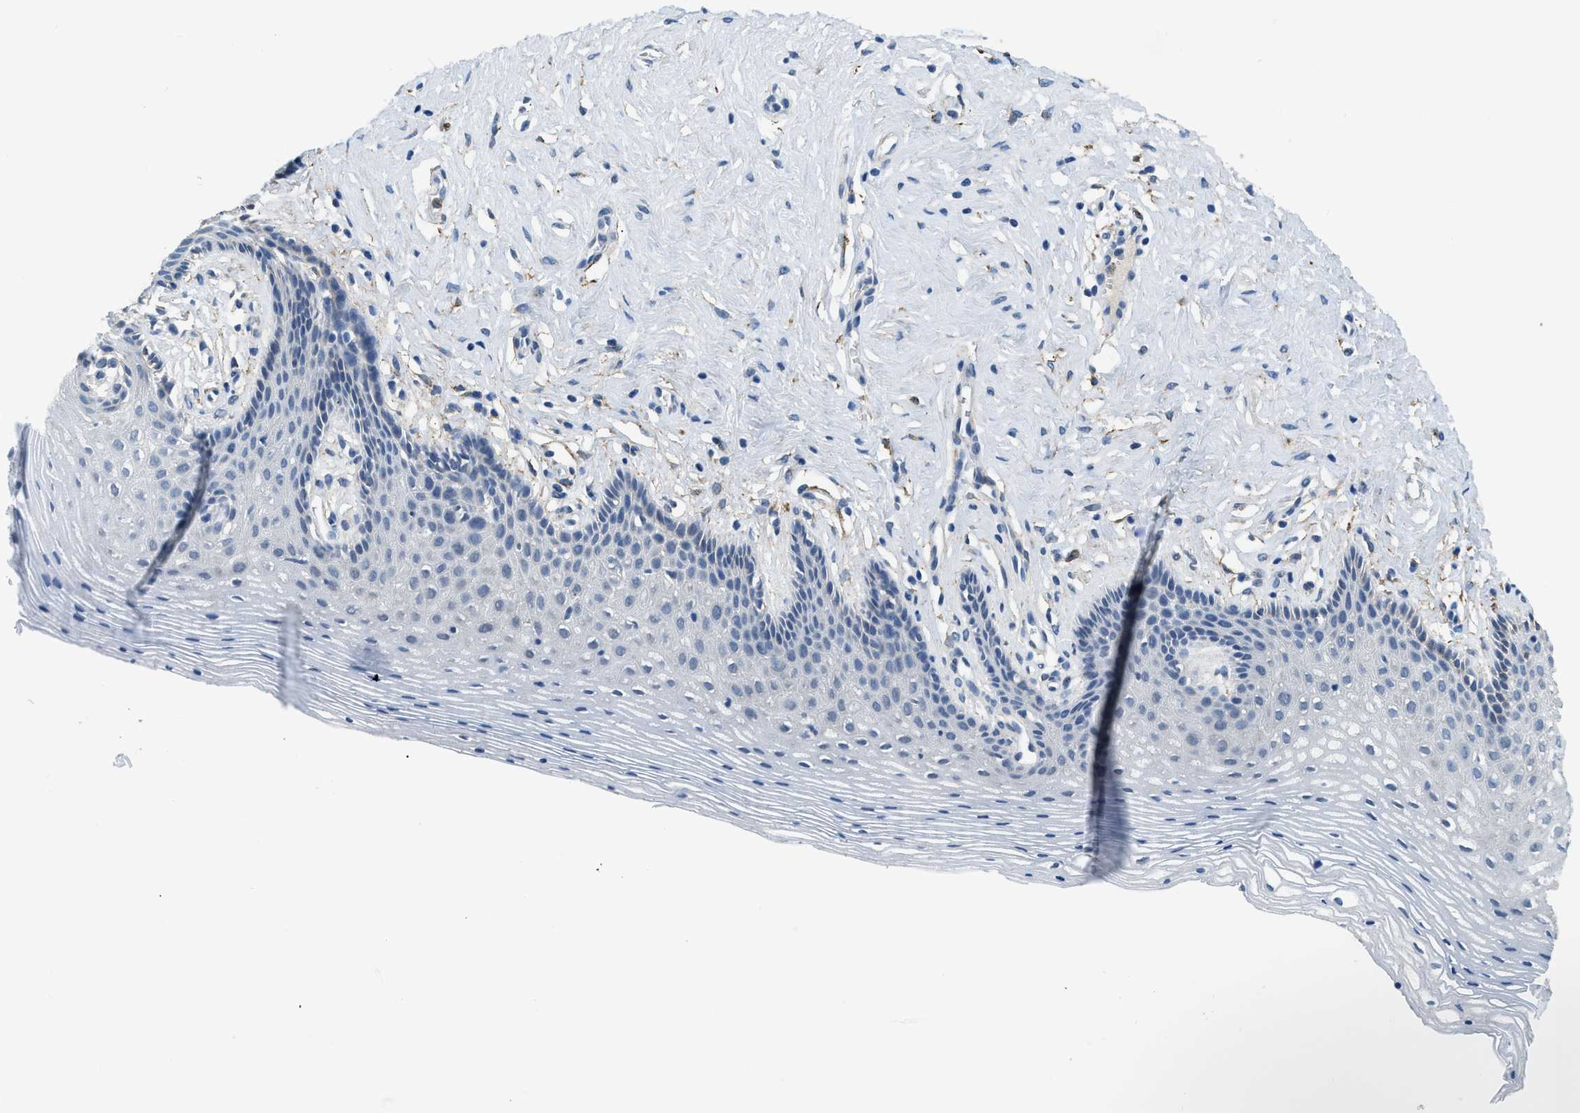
{"staining": {"intensity": "negative", "quantity": "none", "location": "none"}, "tissue": "vagina", "cell_type": "Squamous epithelial cells", "image_type": "normal", "snomed": [{"axis": "morphology", "description": "Normal tissue, NOS"}, {"axis": "topography", "description": "Vagina"}], "caption": "Immunohistochemistry of benign human vagina displays no positivity in squamous epithelial cells. (DAB (3,3'-diaminobenzidine) immunohistochemistry visualized using brightfield microscopy, high magnification).", "gene": "LRP1", "patient": {"sex": "female", "age": 32}}